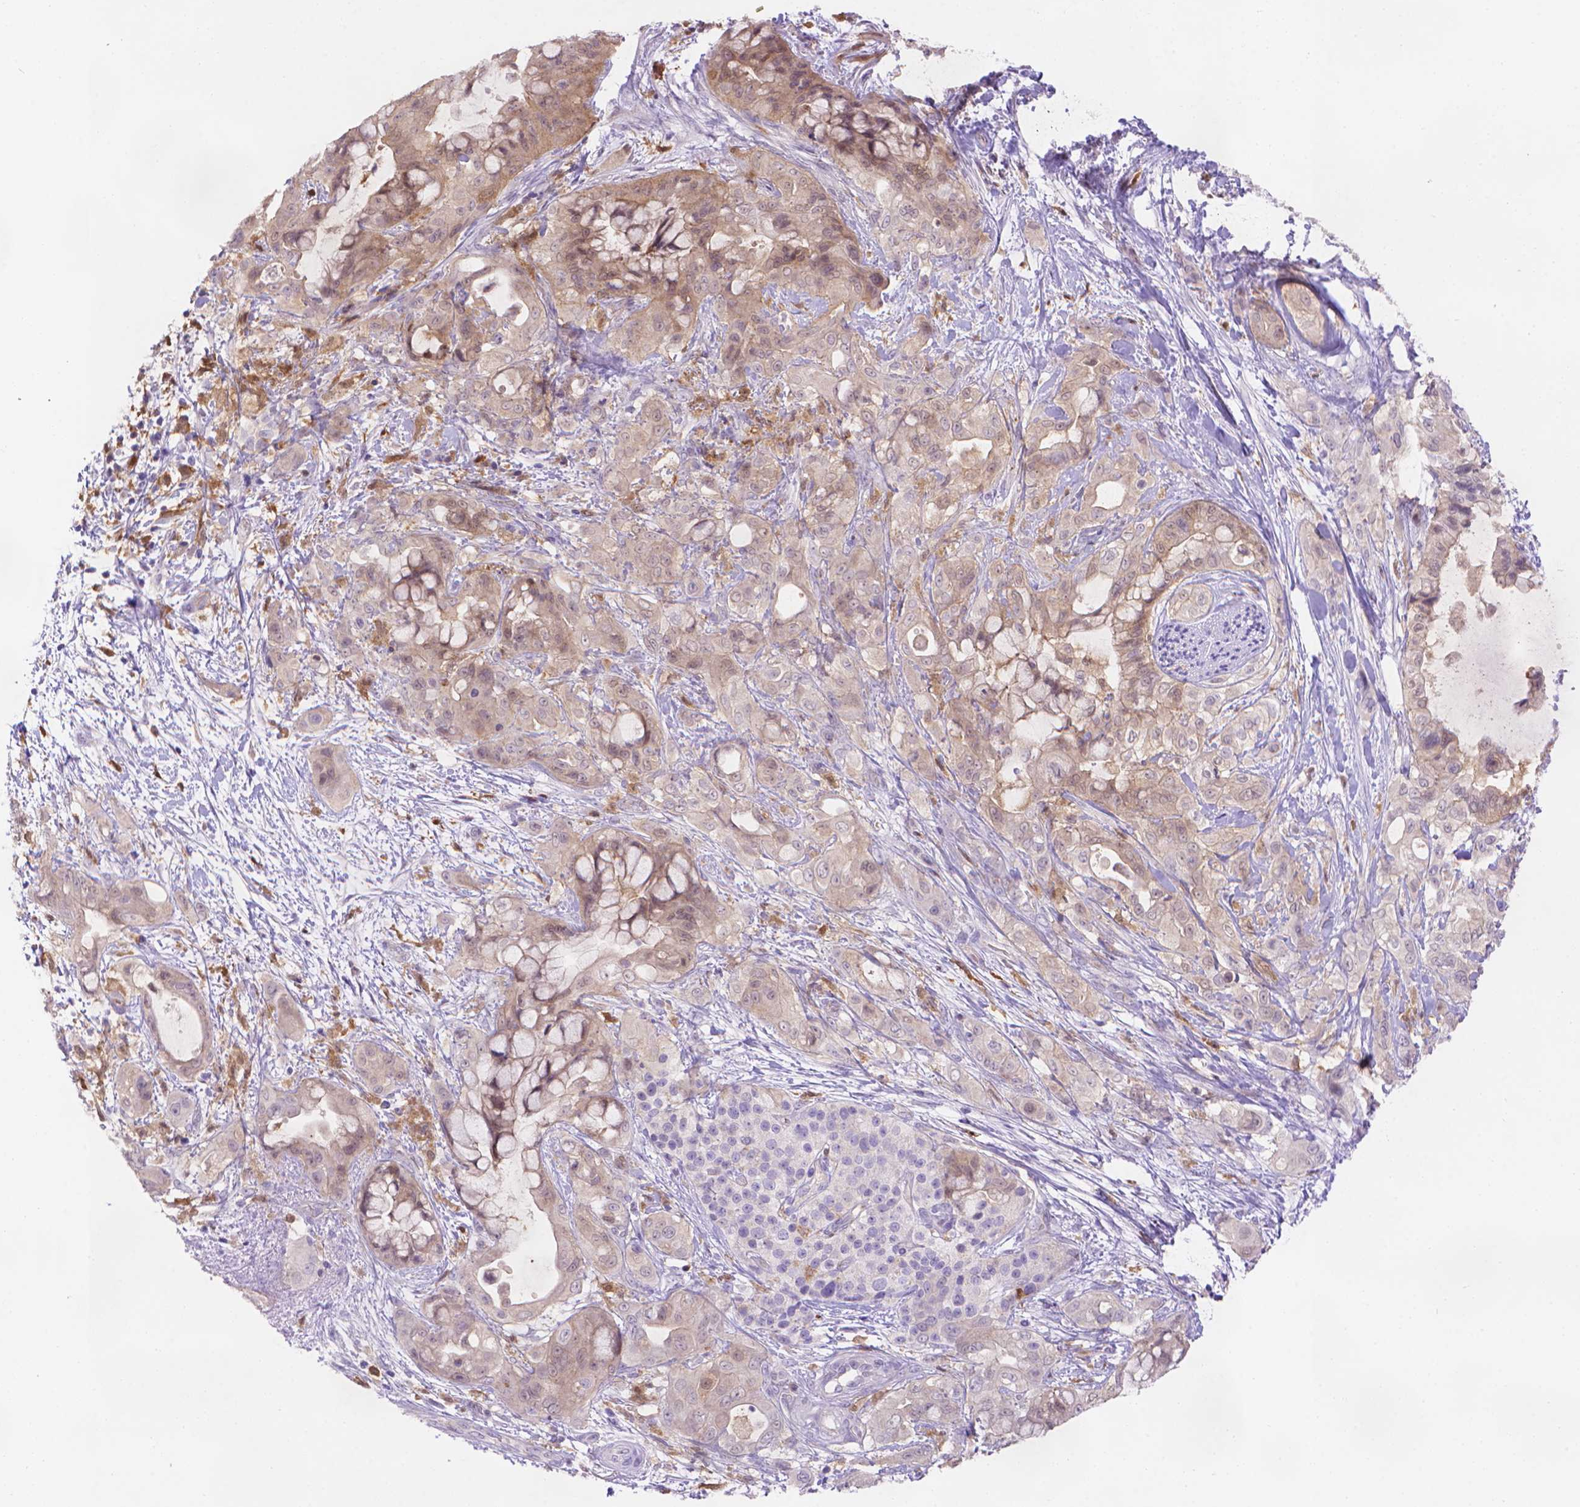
{"staining": {"intensity": "weak", "quantity": "25%-75%", "location": "cytoplasmic/membranous"}, "tissue": "pancreatic cancer", "cell_type": "Tumor cells", "image_type": "cancer", "snomed": [{"axis": "morphology", "description": "Adenocarcinoma, NOS"}, {"axis": "topography", "description": "Pancreas"}], "caption": "About 25%-75% of tumor cells in adenocarcinoma (pancreatic) demonstrate weak cytoplasmic/membranous protein staining as visualized by brown immunohistochemical staining.", "gene": "FGD2", "patient": {"sex": "male", "age": 71}}